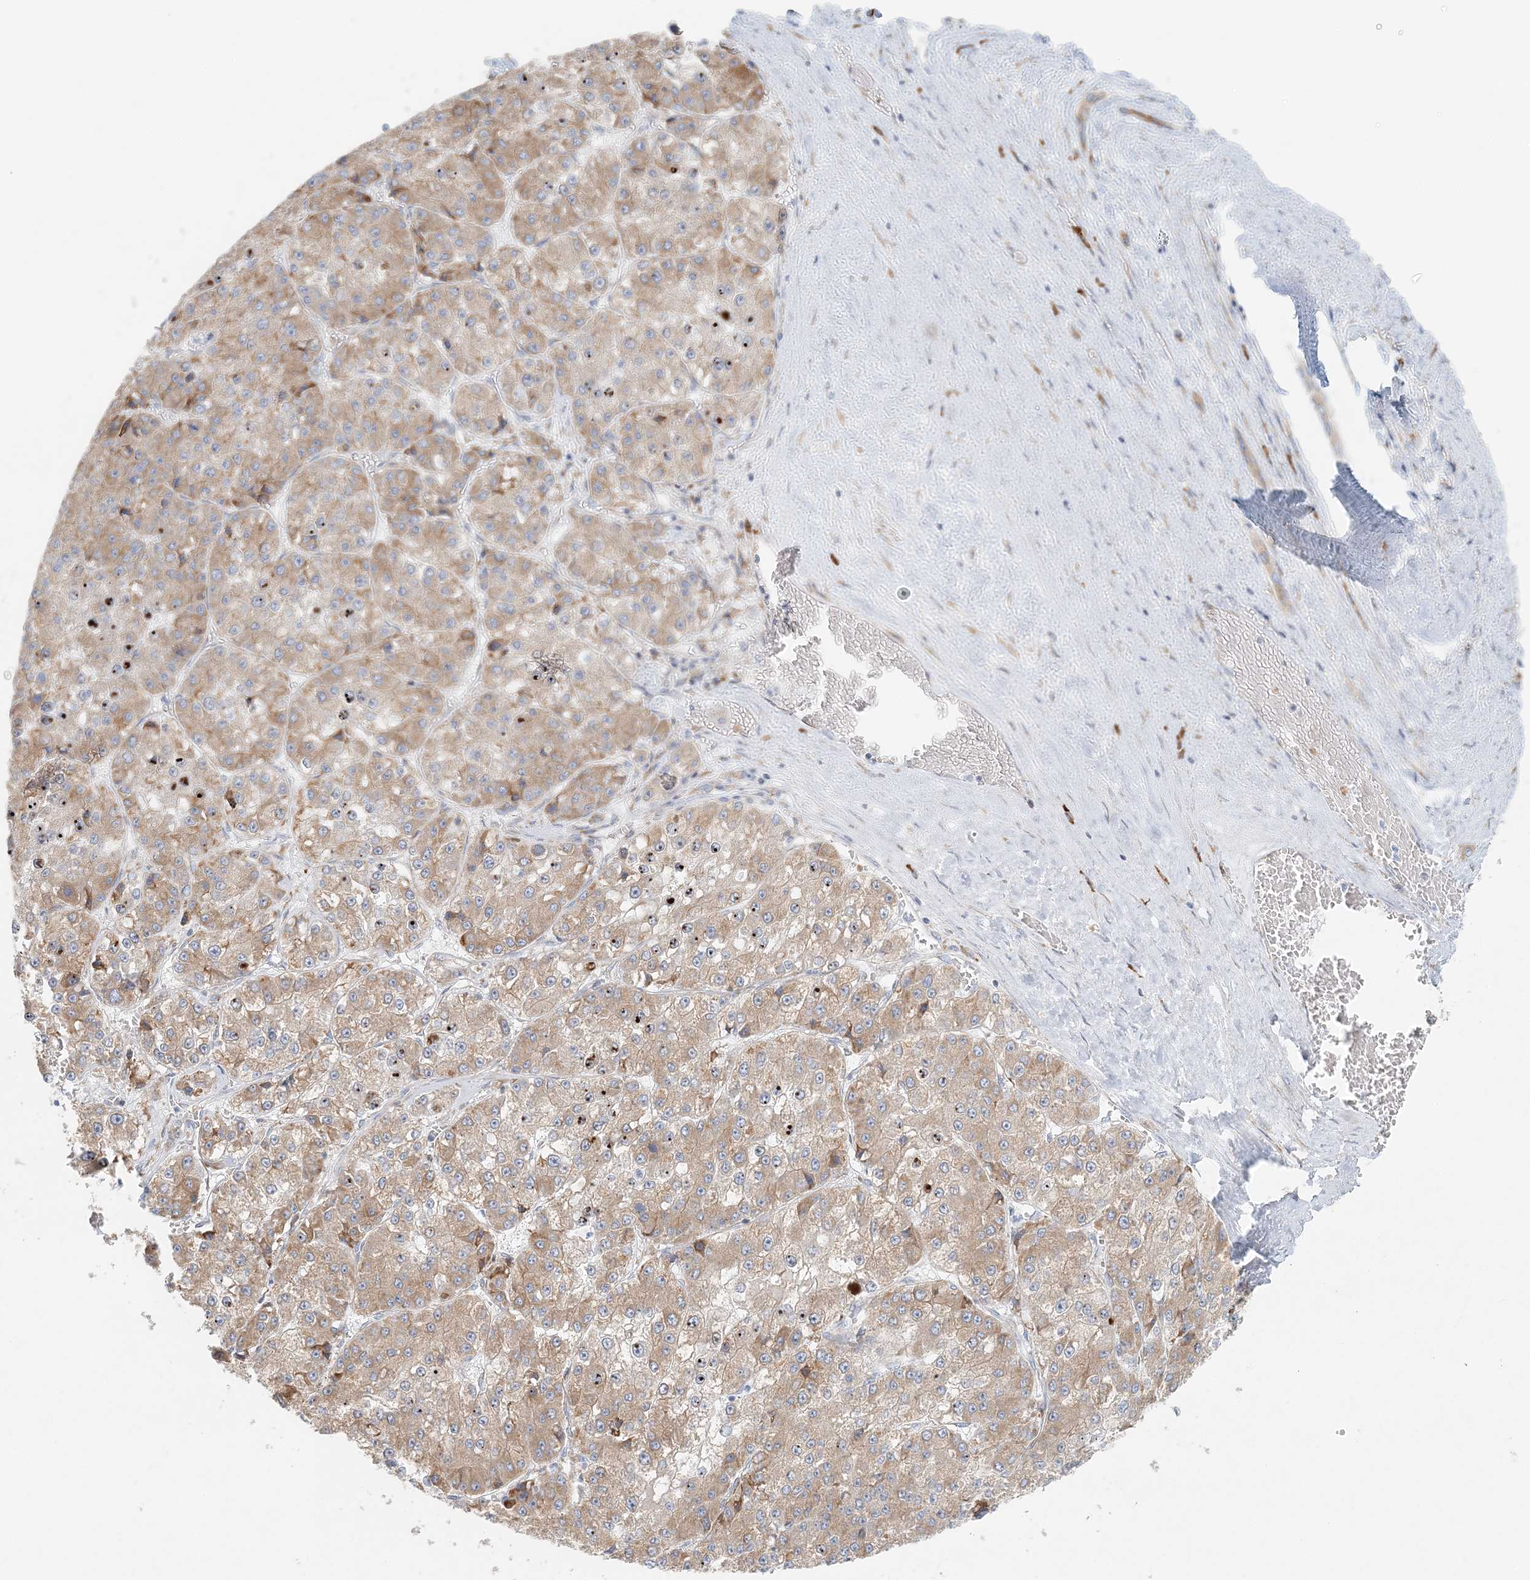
{"staining": {"intensity": "moderate", "quantity": ">75%", "location": "cytoplasmic/membranous"}, "tissue": "liver cancer", "cell_type": "Tumor cells", "image_type": "cancer", "snomed": [{"axis": "morphology", "description": "Carcinoma, Hepatocellular, NOS"}, {"axis": "topography", "description": "Liver"}], "caption": "The immunohistochemical stain labels moderate cytoplasmic/membranous positivity in tumor cells of liver hepatocellular carcinoma tissue.", "gene": "STK11IP", "patient": {"sex": "female", "age": 73}}